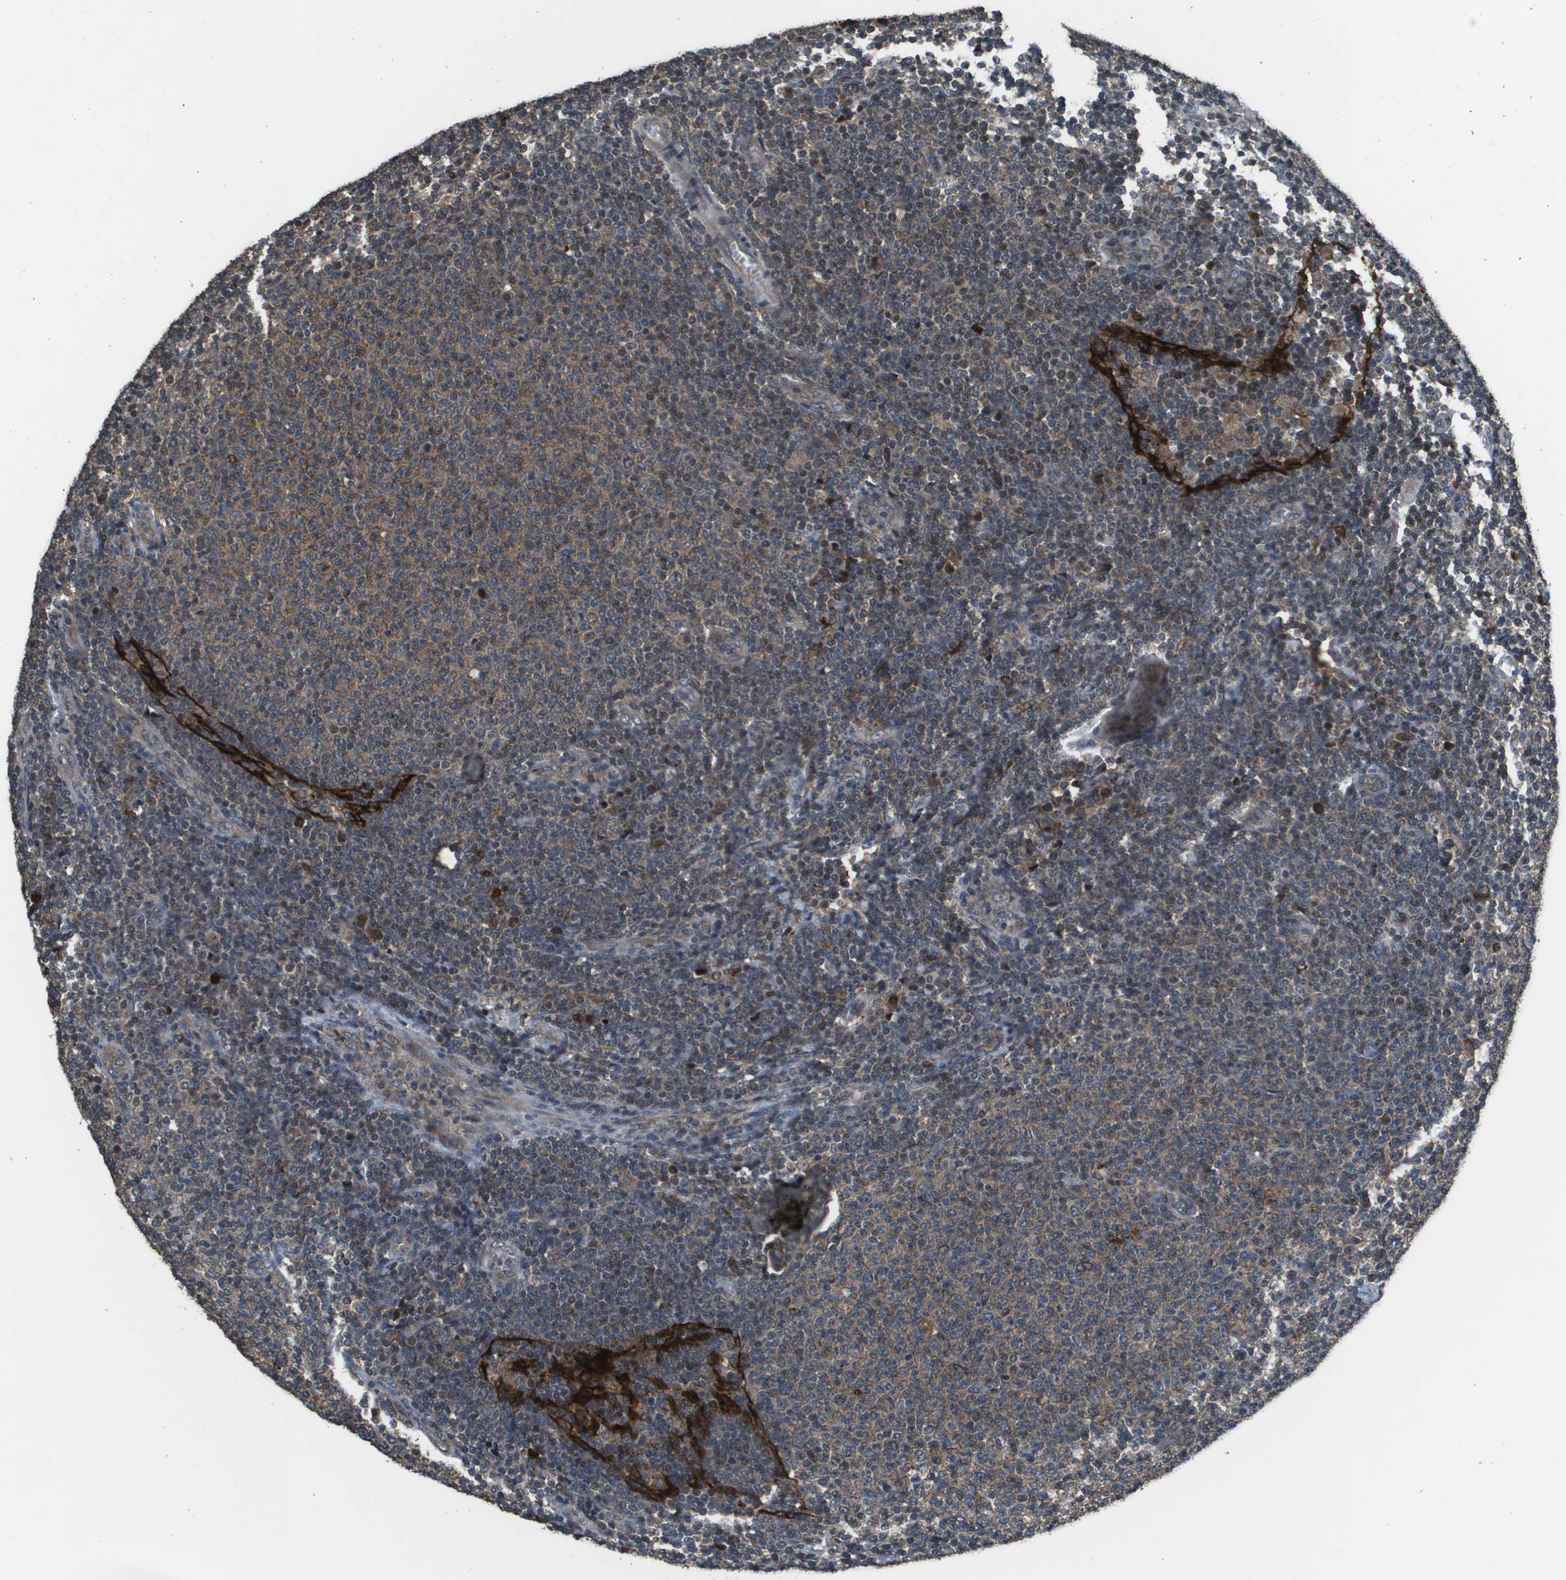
{"staining": {"intensity": "weak", "quantity": "<25%", "location": "cytoplasmic/membranous"}, "tissue": "lymphoma", "cell_type": "Tumor cells", "image_type": "cancer", "snomed": [{"axis": "morphology", "description": "Malignant lymphoma, non-Hodgkin's type, Low grade"}, {"axis": "topography", "description": "Lymph node"}], "caption": "This is a histopathology image of immunohistochemistry (IHC) staining of lymphoma, which shows no positivity in tumor cells.", "gene": "GOSR2", "patient": {"sex": "male", "age": 66}}